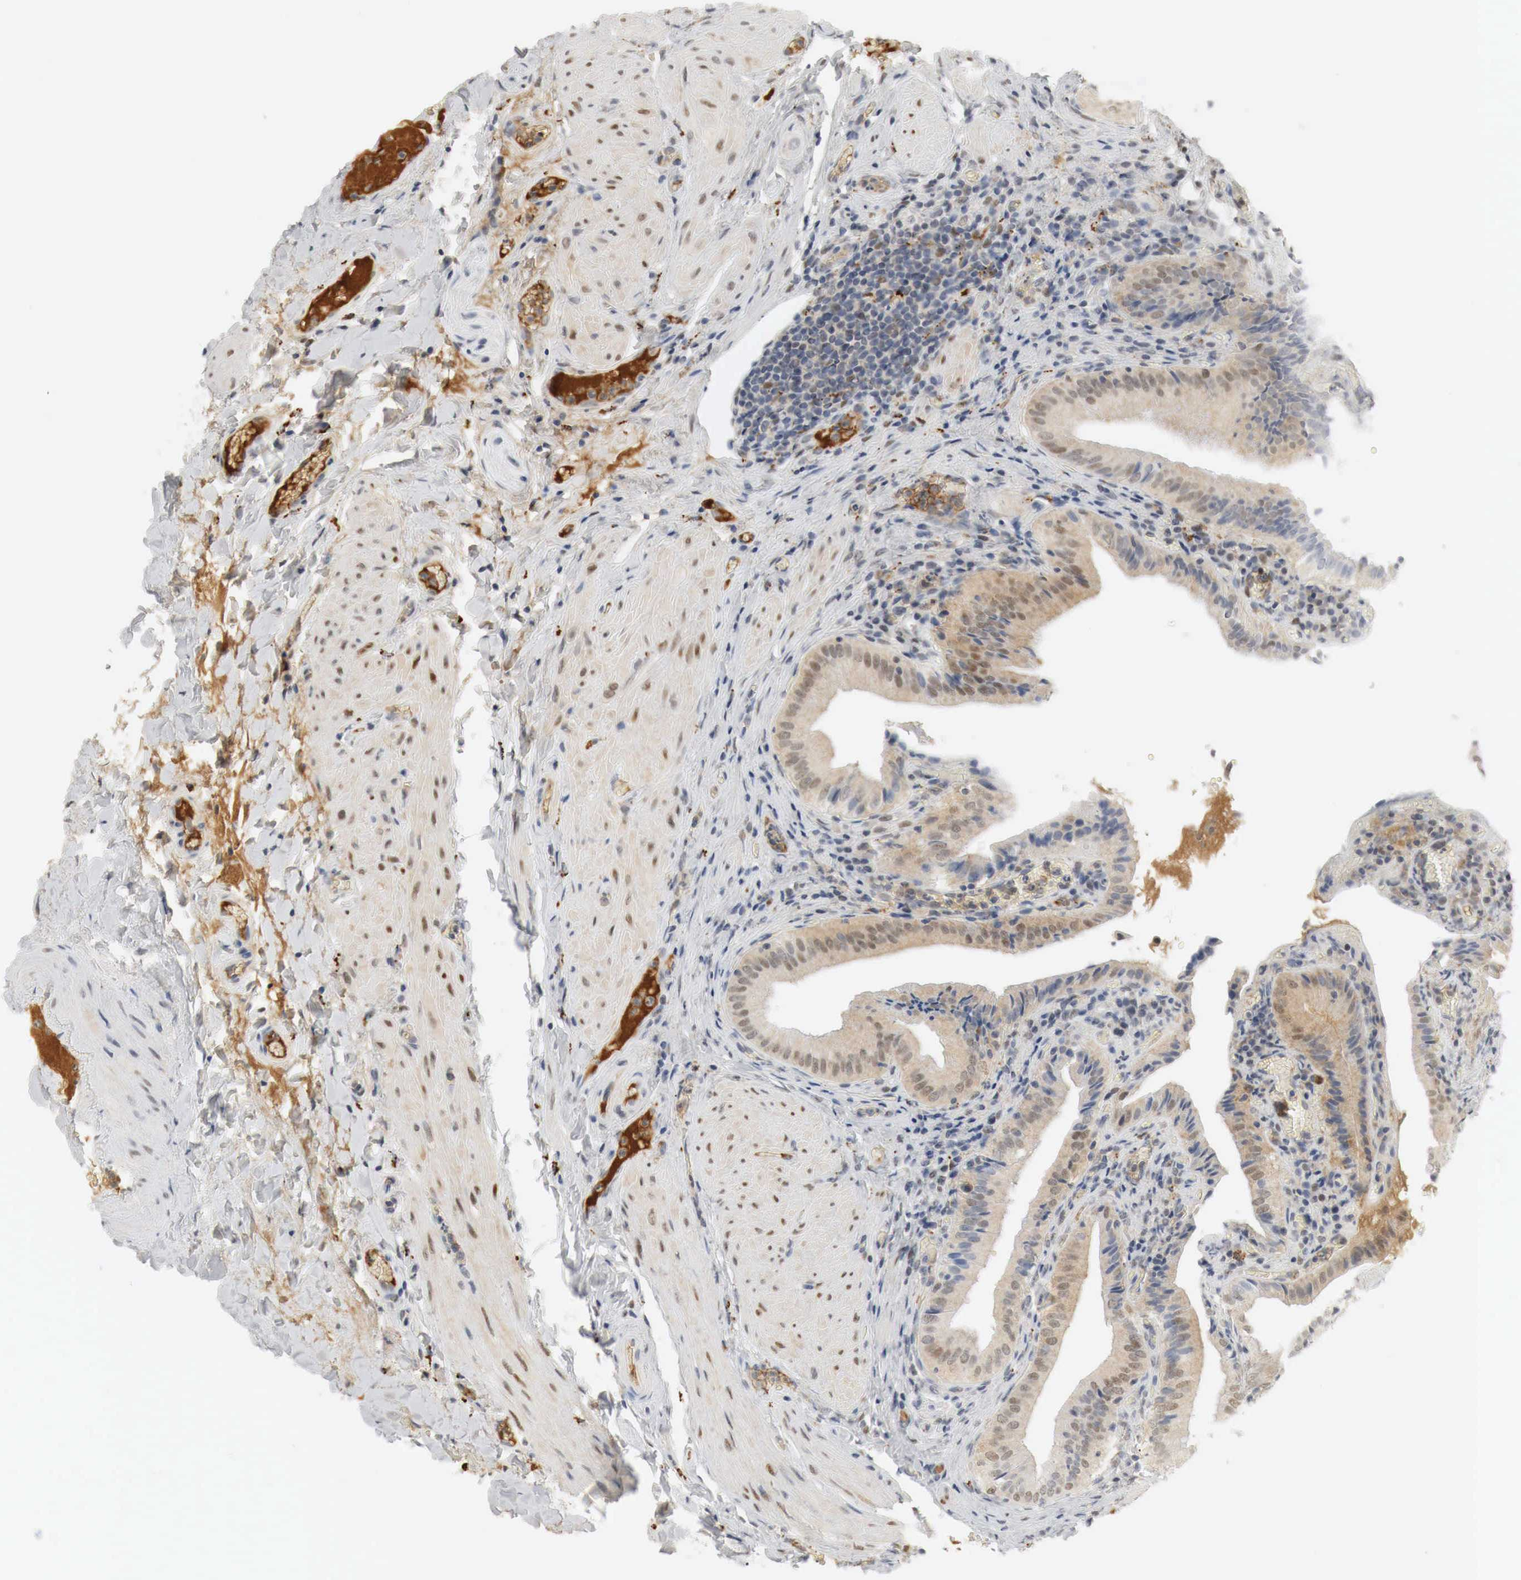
{"staining": {"intensity": "moderate", "quantity": "25%-75%", "location": "cytoplasmic/membranous,nuclear"}, "tissue": "gallbladder", "cell_type": "Glandular cells", "image_type": "normal", "snomed": [{"axis": "morphology", "description": "Normal tissue, NOS"}, {"axis": "topography", "description": "Gallbladder"}], "caption": "The histopathology image demonstrates staining of benign gallbladder, revealing moderate cytoplasmic/membranous,nuclear protein staining (brown color) within glandular cells.", "gene": "MYC", "patient": {"sex": "female", "age": 76}}